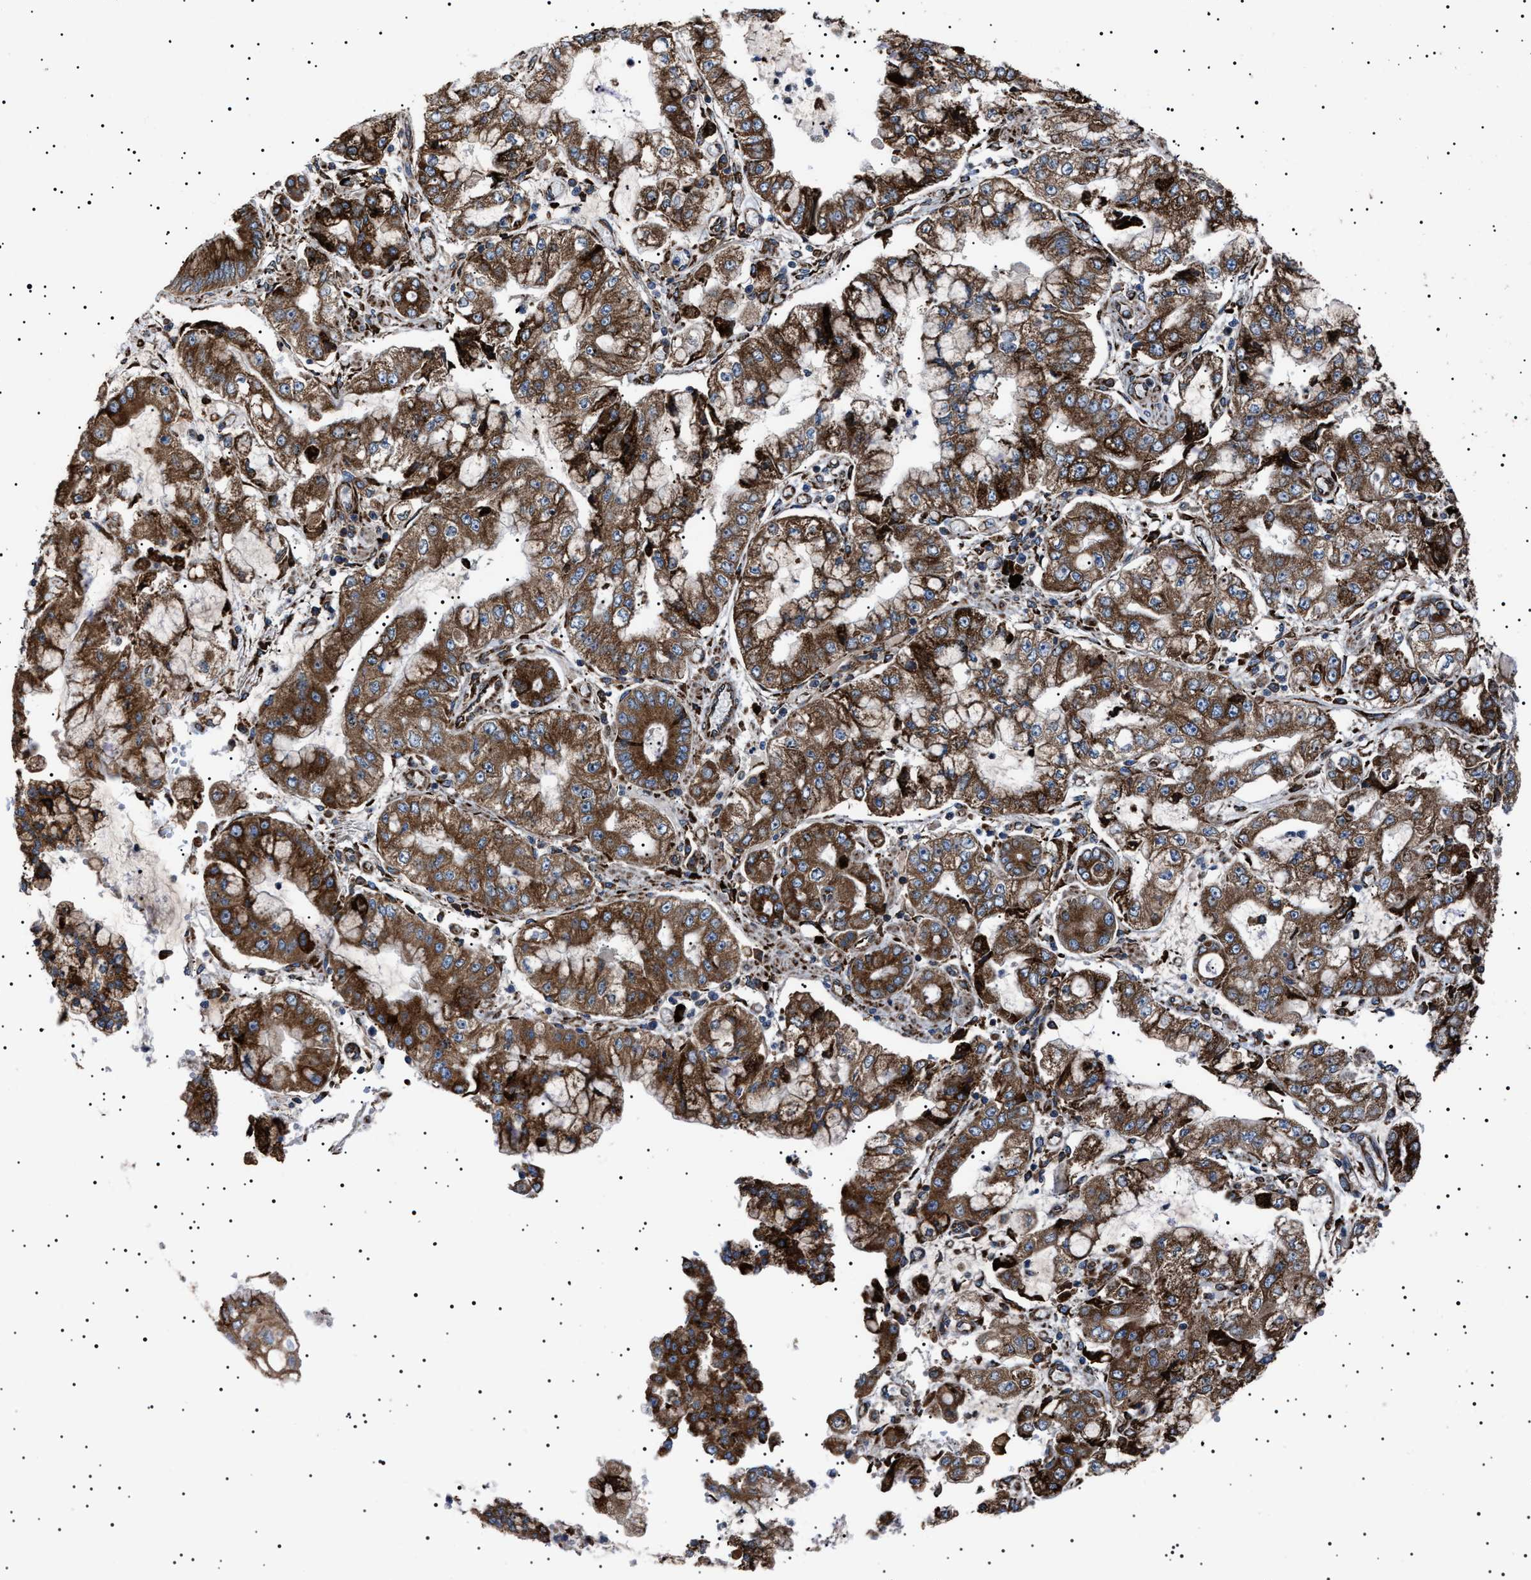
{"staining": {"intensity": "strong", "quantity": ">75%", "location": "cytoplasmic/membranous"}, "tissue": "stomach cancer", "cell_type": "Tumor cells", "image_type": "cancer", "snomed": [{"axis": "morphology", "description": "Adenocarcinoma, NOS"}, {"axis": "topography", "description": "Stomach"}], "caption": "This is a micrograph of immunohistochemistry staining of stomach cancer, which shows strong staining in the cytoplasmic/membranous of tumor cells.", "gene": "TOP1MT", "patient": {"sex": "male", "age": 76}}